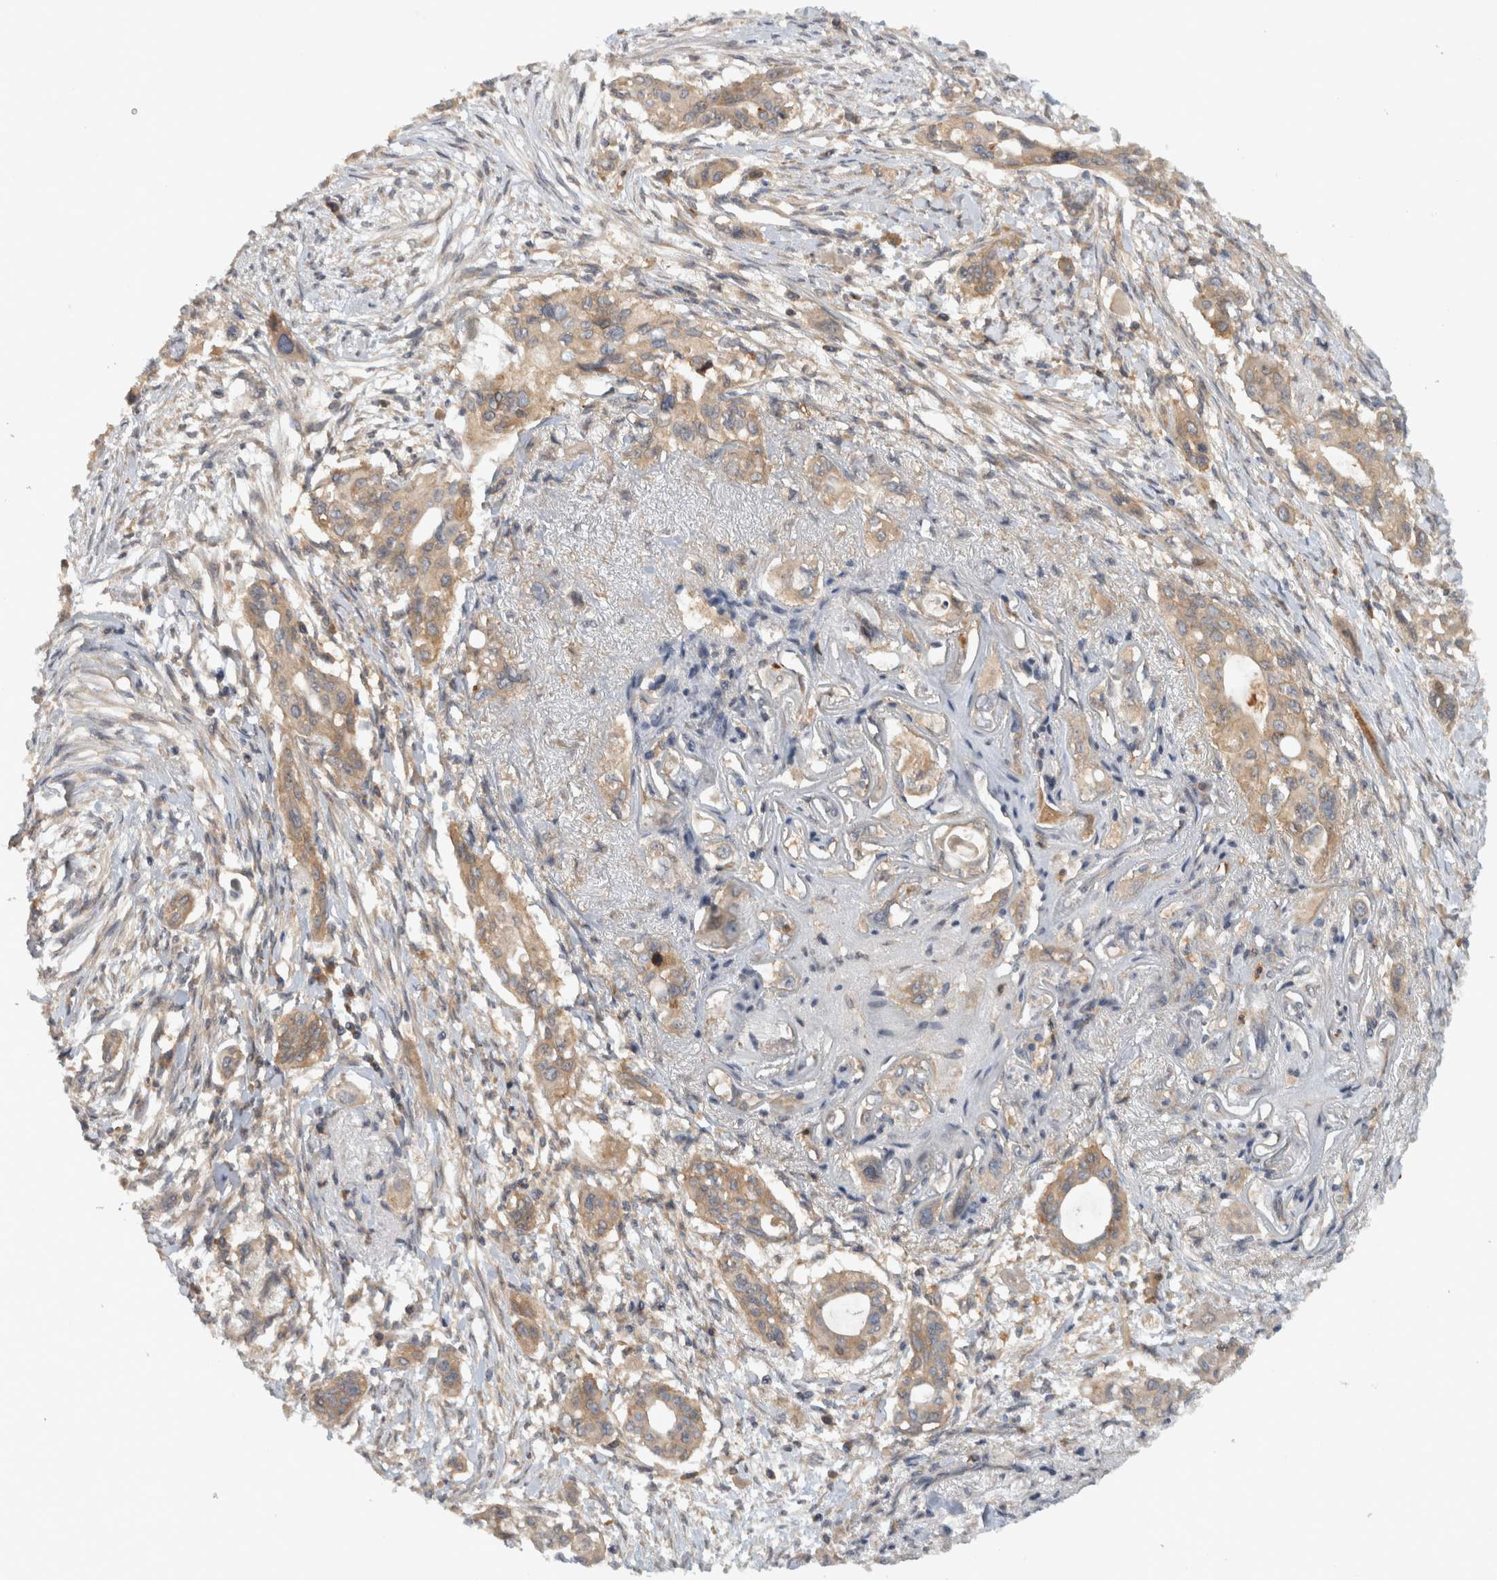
{"staining": {"intensity": "moderate", "quantity": ">75%", "location": "cytoplasmic/membranous"}, "tissue": "pancreatic cancer", "cell_type": "Tumor cells", "image_type": "cancer", "snomed": [{"axis": "morphology", "description": "Adenocarcinoma, NOS"}, {"axis": "topography", "description": "Pancreas"}], "caption": "A brown stain shows moderate cytoplasmic/membranous positivity of a protein in human adenocarcinoma (pancreatic) tumor cells.", "gene": "VEPH1", "patient": {"sex": "female", "age": 60}}